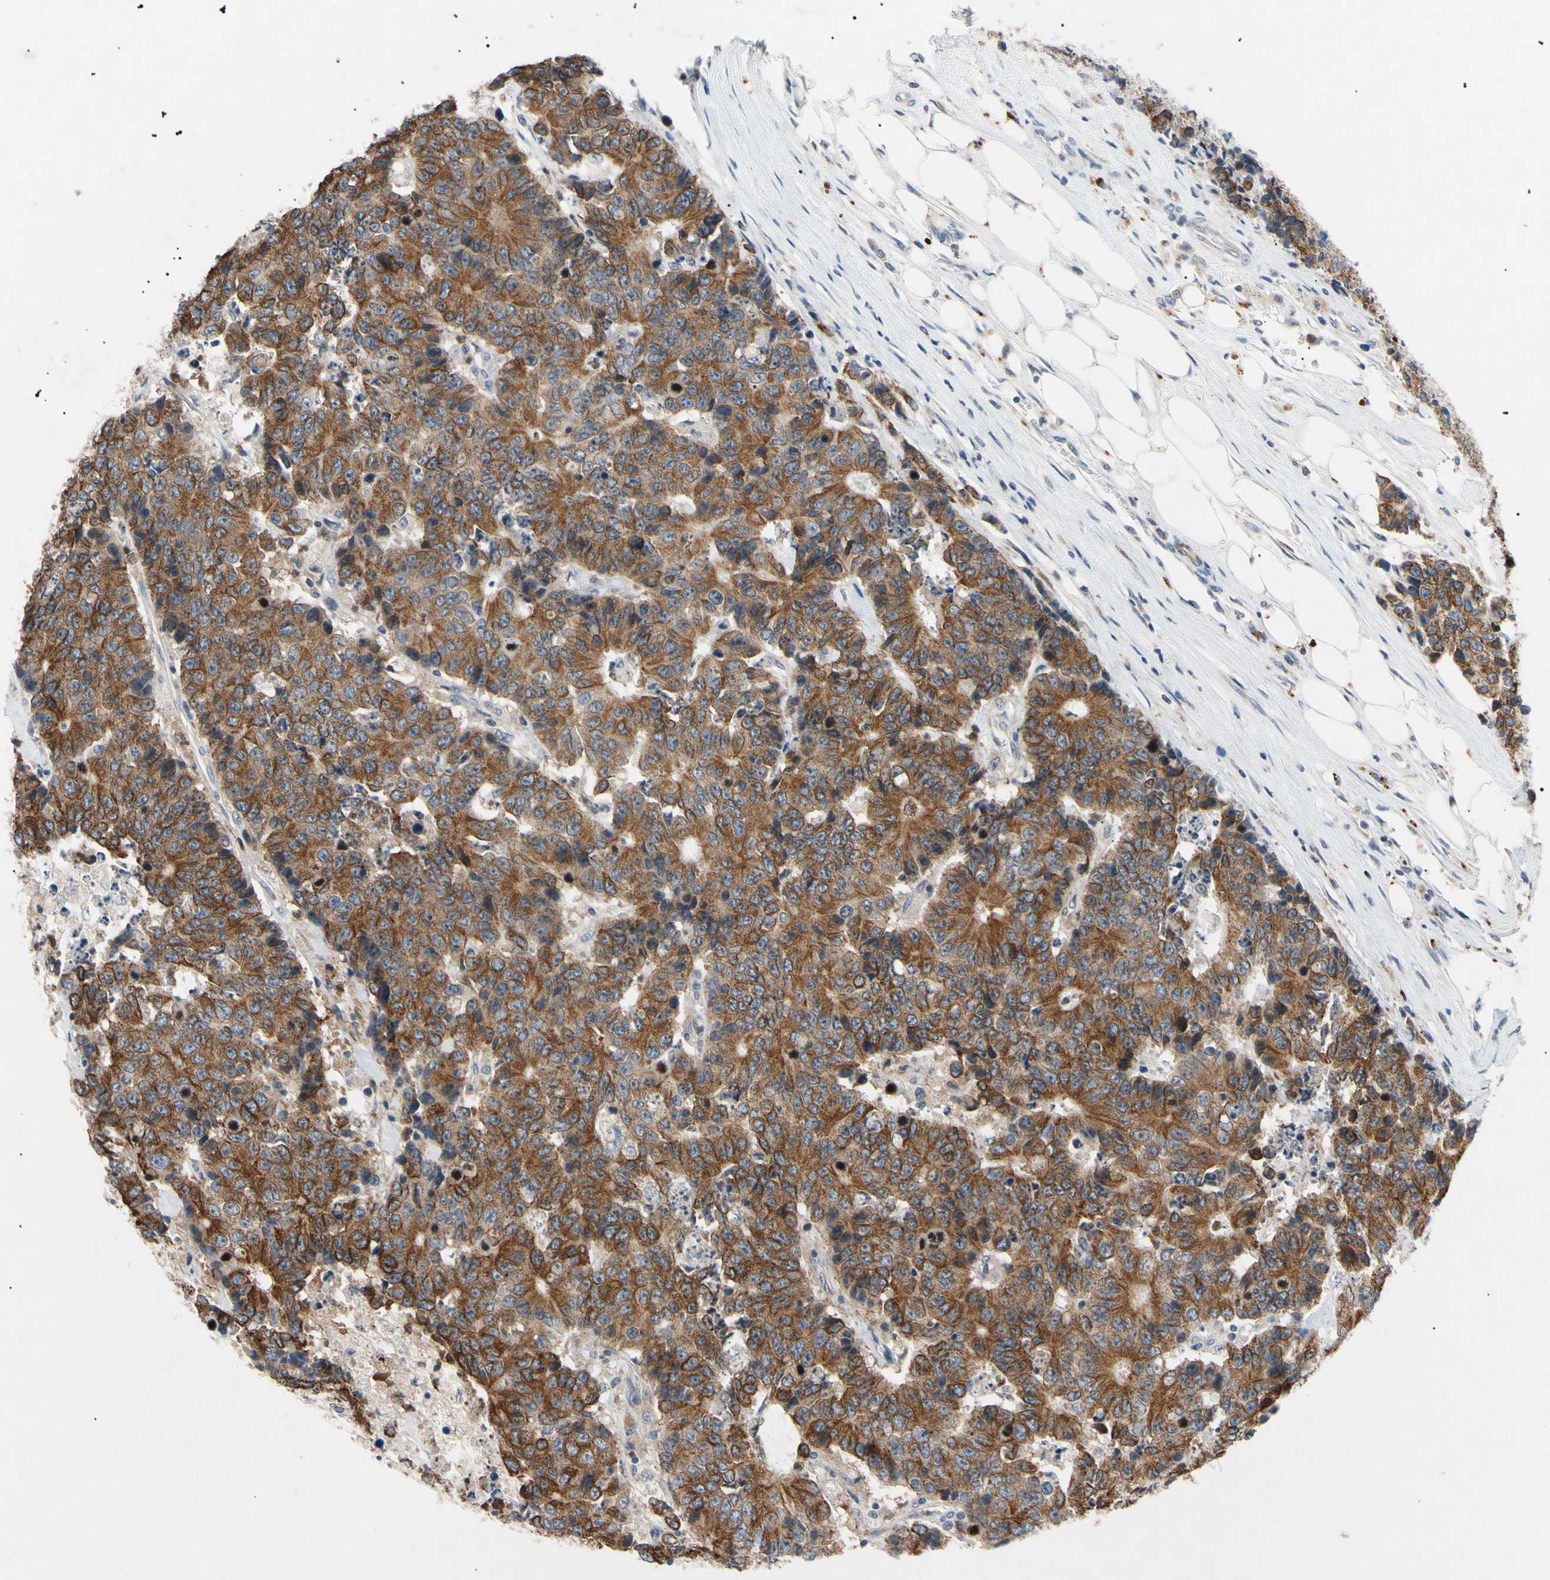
{"staining": {"intensity": "moderate", "quantity": "25%-75%", "location": "cytoplasmic/membranous,nuclear"}, "tissue": "colorectal cancer", "cell_type": "Tumor cells", "image_type": "cancer", "snomed": [{"axis": "morphology", "description": "Adenocarcinoma, NOS"}, {"axis": "topography", "description": "Colon"}], "caption": "Immunohistochemistry (IHC) micrograph of neoplastic tissue: colorectal cancer (adenocarcinoma) stained using immunohistochemistry (IHC) demonstrates medium levels of moderate protein expression localized specifically in the cytoplasmic/membranous and nuclear of tumor cells, appearing as a cytoplasmic/membranous and nuclear brown color.", "gene": "TUBB4A", "patient": {"sex": "female", "age": 86}}